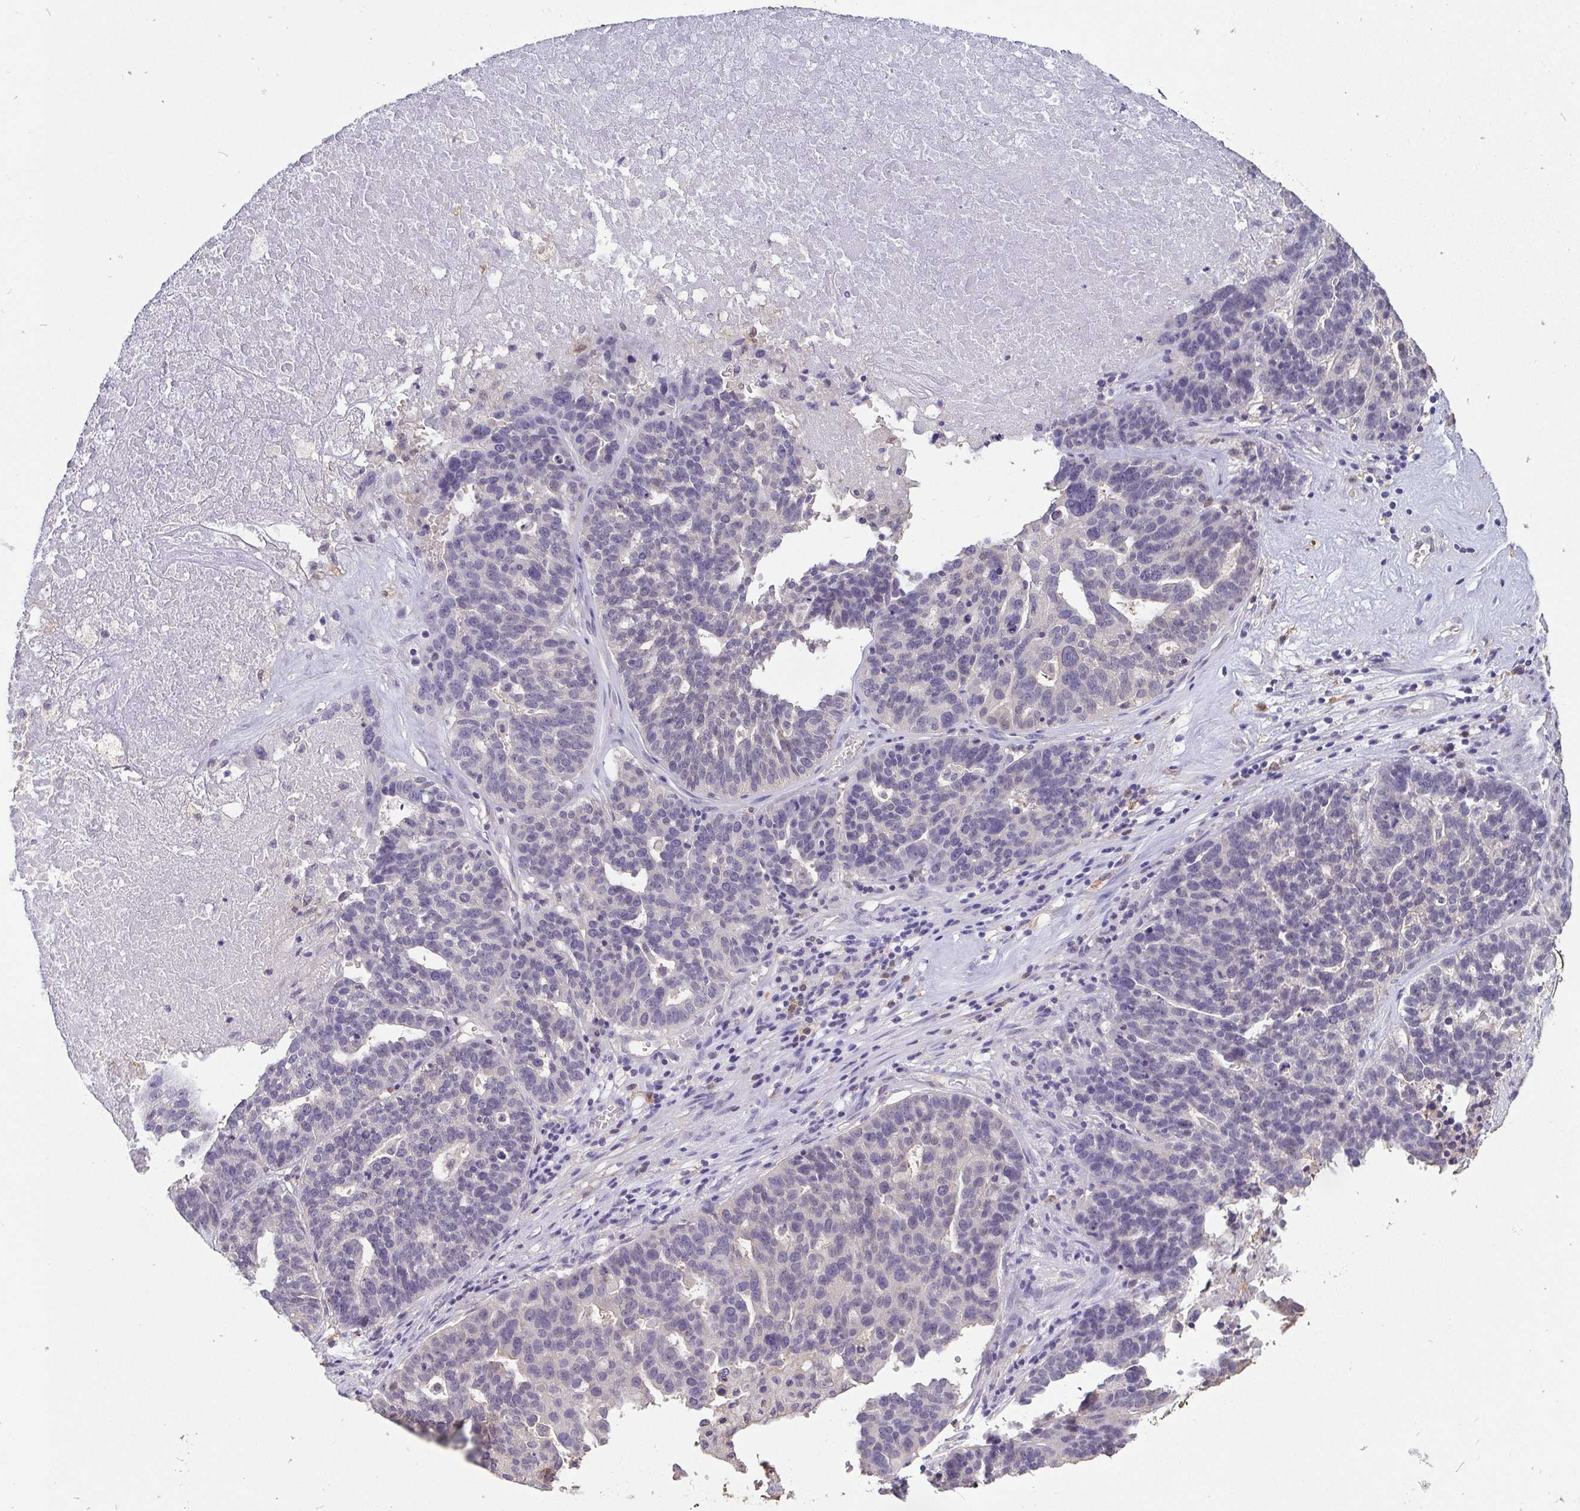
{"staining": {"intensity": "negative", "quantity": "none", "location": "none"}, "tissue": "ovarian cancer", "cell_type": "Tumor cells", "image_type": "cancer", "snomed": [{"axis": "morphology", "description": "Cystadenocarcinoma, serous, NOS"}, {"axis": "topography", "description": "Ovary"}], "caption": "High power microscopy histopathology image of an immunohistochemistry image of ovarian serous cystadenocarcinoma, revealing no significant positivity in tumor cells.", "gene": "IDH1", "patient": {"sex": "female", "age": 59}}